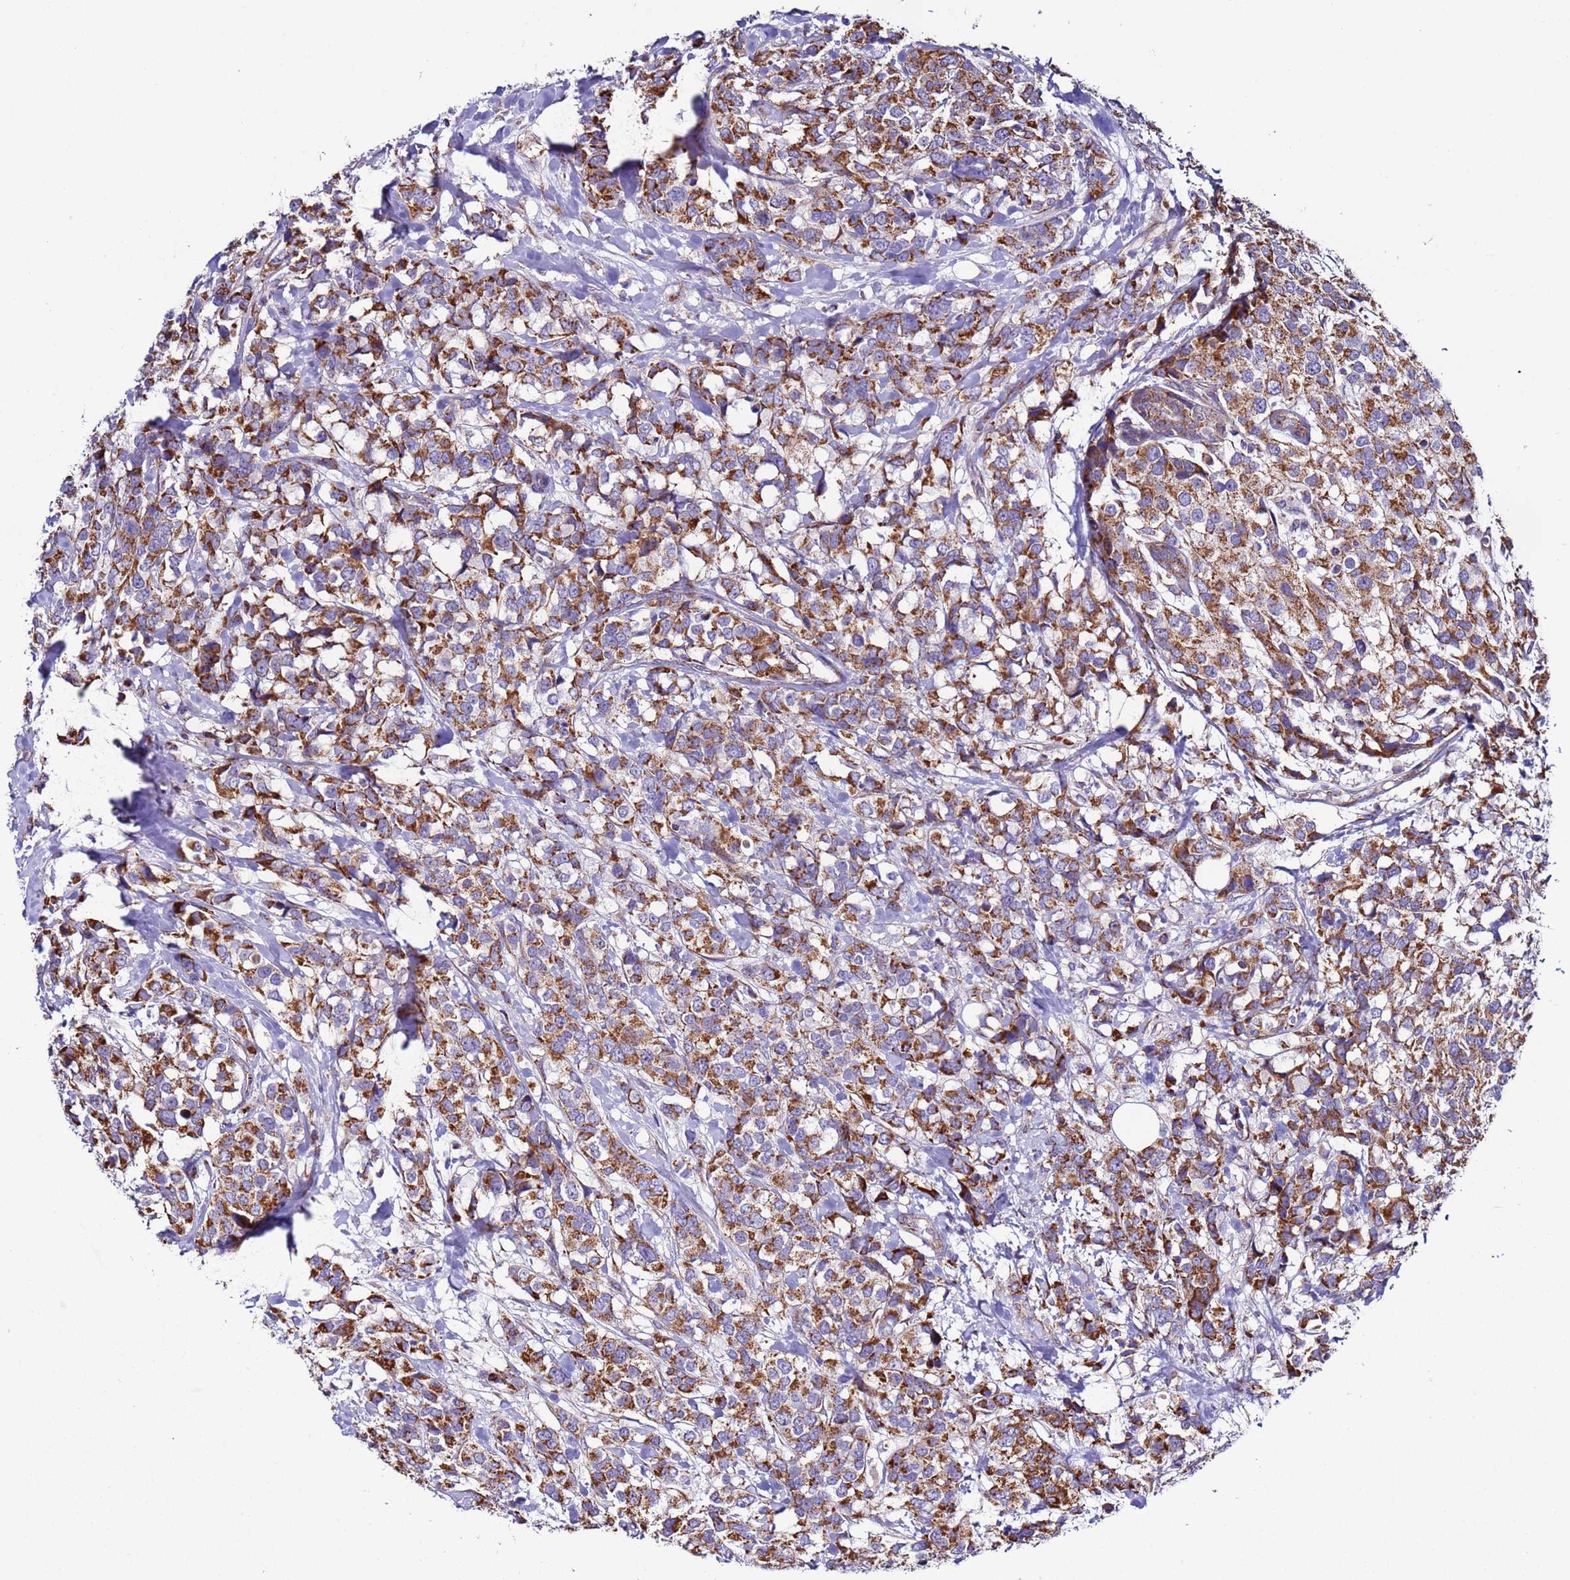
{"staining": {"intensity": "strong", "quantity": "25%-75%", "location": "cytoplasmic/membranous"}, "tissue": "breast cancer", "cell_type": "Tumor cells", "image_type": "cancer", "snomed": [{"axis": "morphology", "description": "Lobular carcinoma"}, {"axis": "topography", "description": "Breast"}], "caption": "Breast lobular carcinoma stained with immunohistochemistry (IHC) exhibits strong cytoplasmic/membranous expression in about 25%-75% of tumor cells.", "gene": "AHI1", "patient": {"sex": "female", "age": 59}}